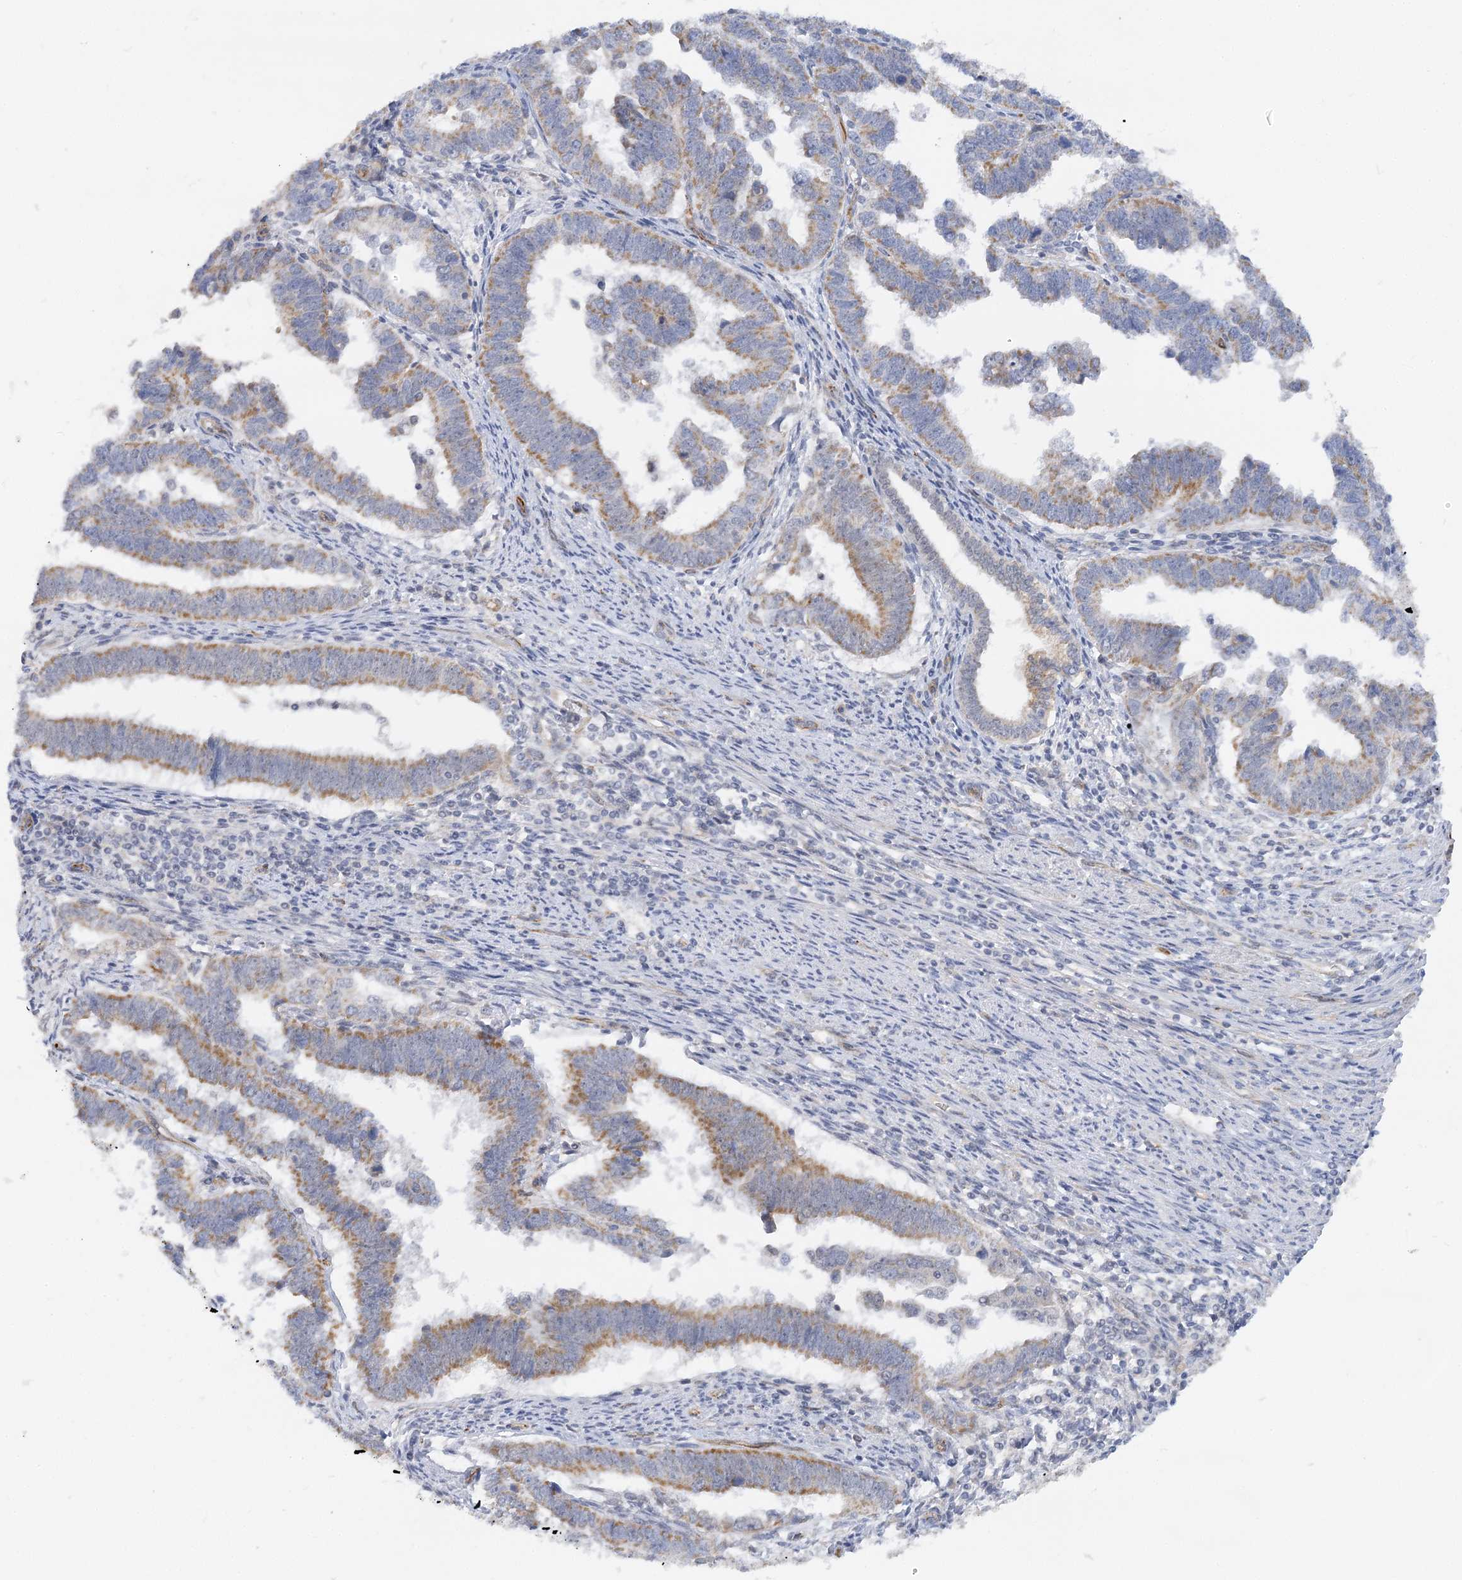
{"staining": {"intensity": "moderate", "quantity": ">75%", "location": "cytoplasmic/membranous"}, "tissue": "endometrial cancer", "cell_type": "Tumor cells", "image_type": "cancer", "snomed": [{"axis": "morphology", "description": "Adenocarcinoma, NOS"}, {"axis": "topography", "description": "Endometrium"}], "caption": "Human endometrial cancer stained with a brown dye displays moderate cytoplasmic/membranous positive staining in approximately >75% of tumor cells.", "gene": "NELL2", "patient": {"sex": "female", "age": 75}}